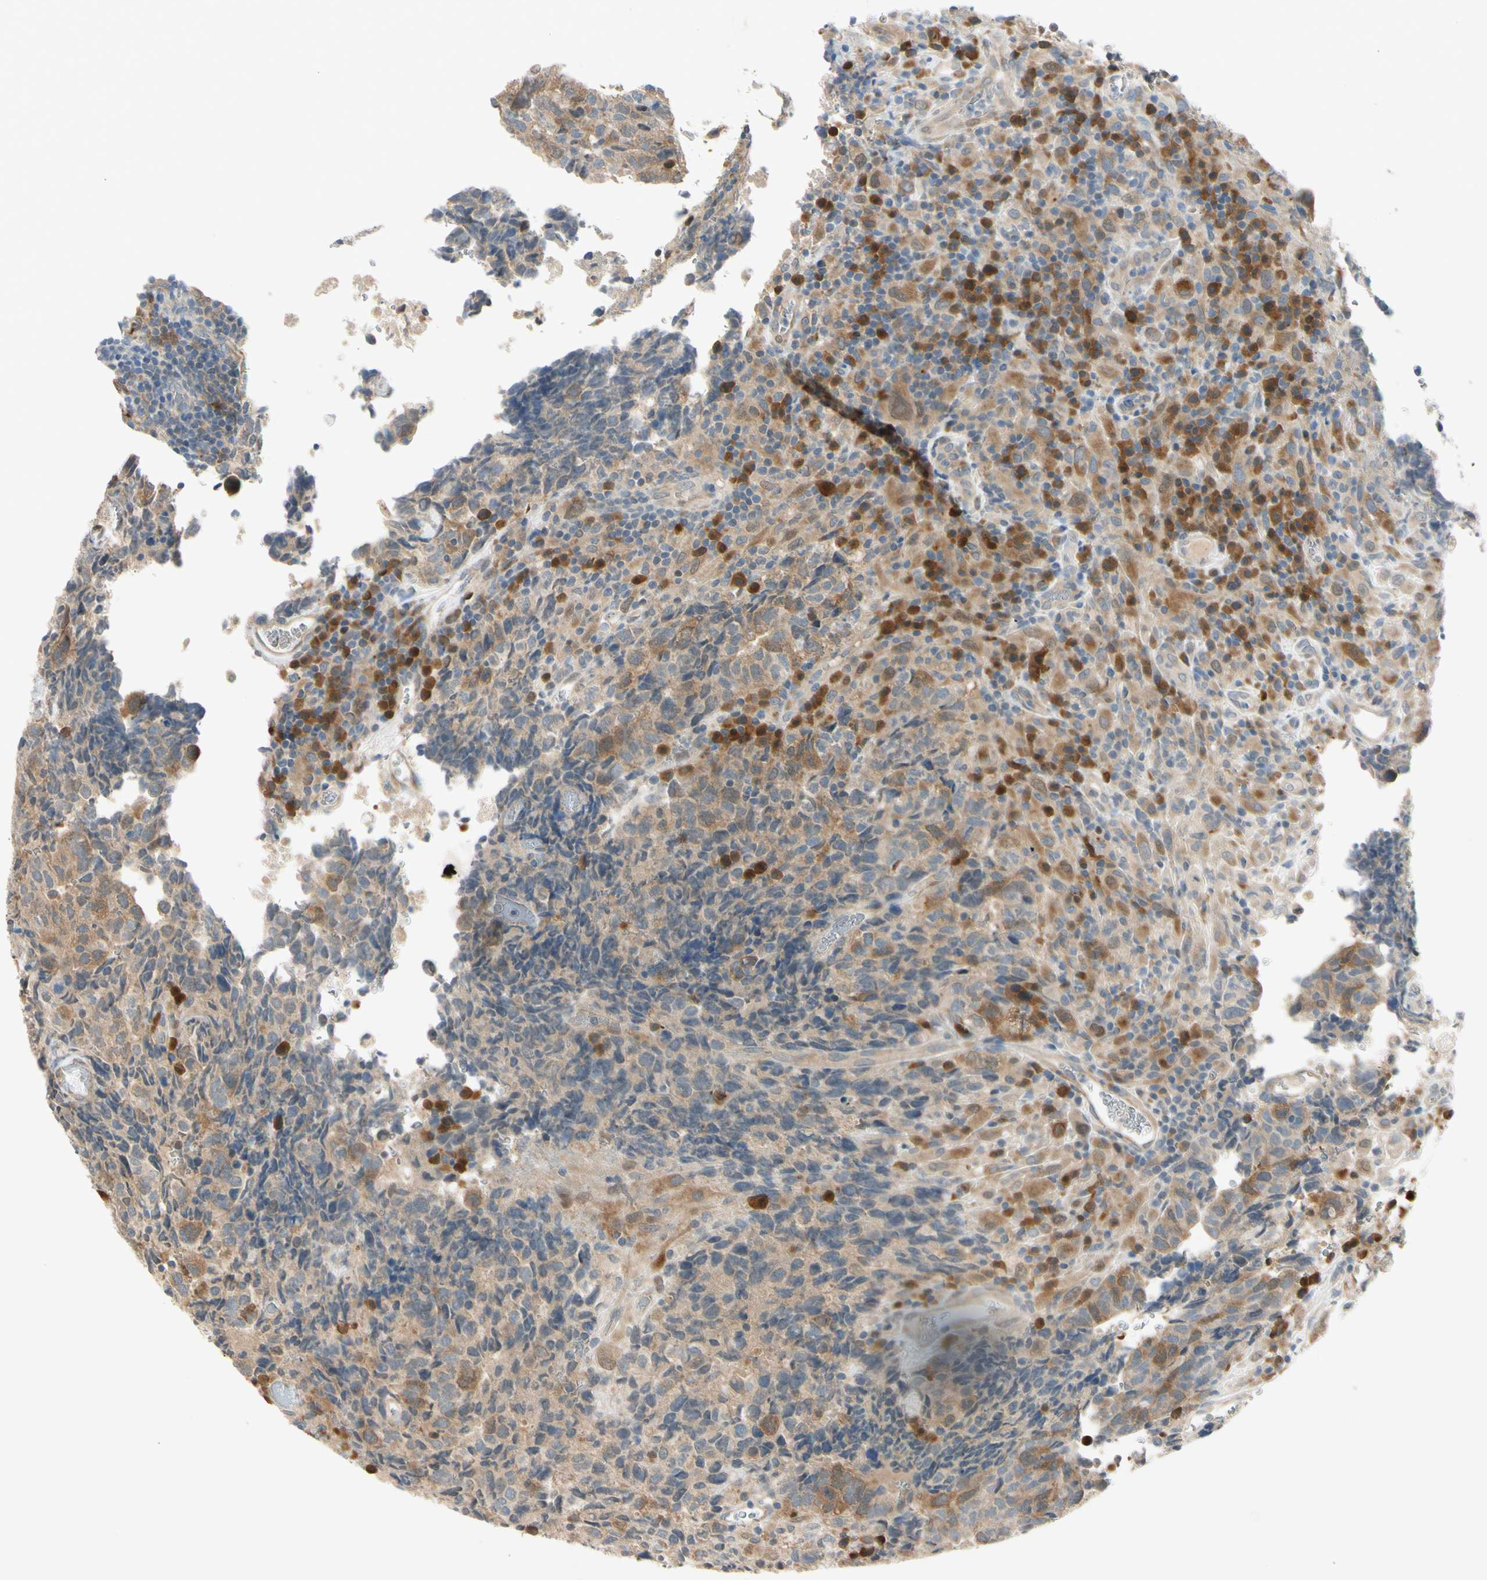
{"staining": {"intensity": "weak", "quantity": ">75%", "location": "cytoplasmic/membranous"}, "tissue": "testis cancer", "cell_type": "Tumor cells", "image_type": "cancer", "snomed": [{"axis": "morphology", "description": "Necrosis, NOS"}, {"axis": "morphology", "description": "Carcinoma, Embryonal, NOS"}, {"axis": "topography", "description": "Testis"}], "caption": "Immunohistochemistry of testis cancer reveals low levels of weak cytoplasmic/membranous expression in about >75% of tumor cells. The staining was performed using DAB (3,3'-diaminobenzidine), with brown indicating positive protein expression. Nuclei are stained blue with hematoxylin.", "gene": "PTTG1", "patient": {"sex": "male", "age": 19}}